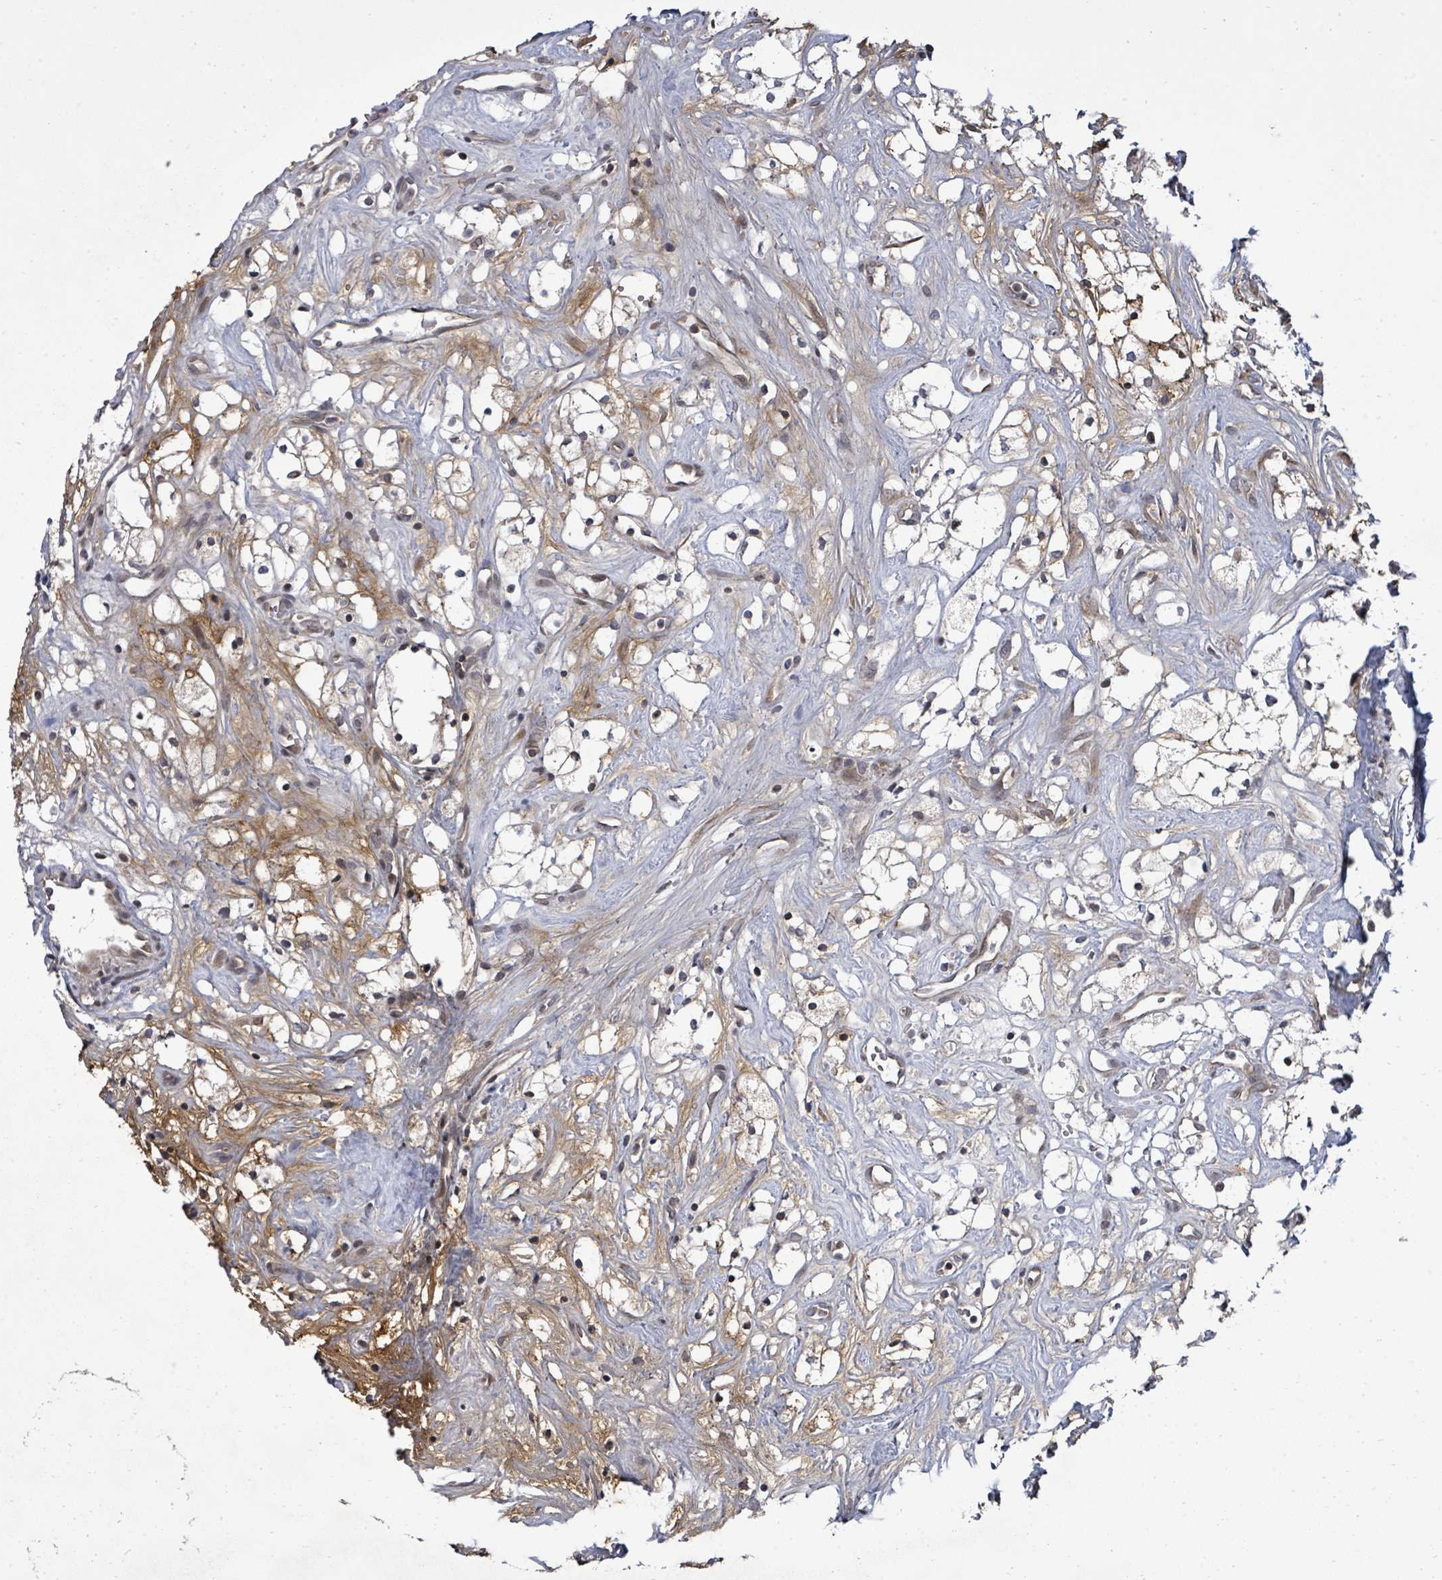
{"staining": {"intensity": "negative", "quantity": "none", "location": "none"}, "tissue": "renal cancer", "cell_type": "Tumor cells", "image_type": "cancer", "snomed": [{"axis": "morphology", "description": "Adenocarcinoma, NOS"}, {"axis": "topography", "description": "Kidney"}], "caption": "DAB (3,3'-diaminobenzidine) immunohistochemical staining of human renal cancer exhibits no significant positivity in tumor cells.", "gene": "KRTAP27-1", "patient": {"sex": "male", "age": 59}}